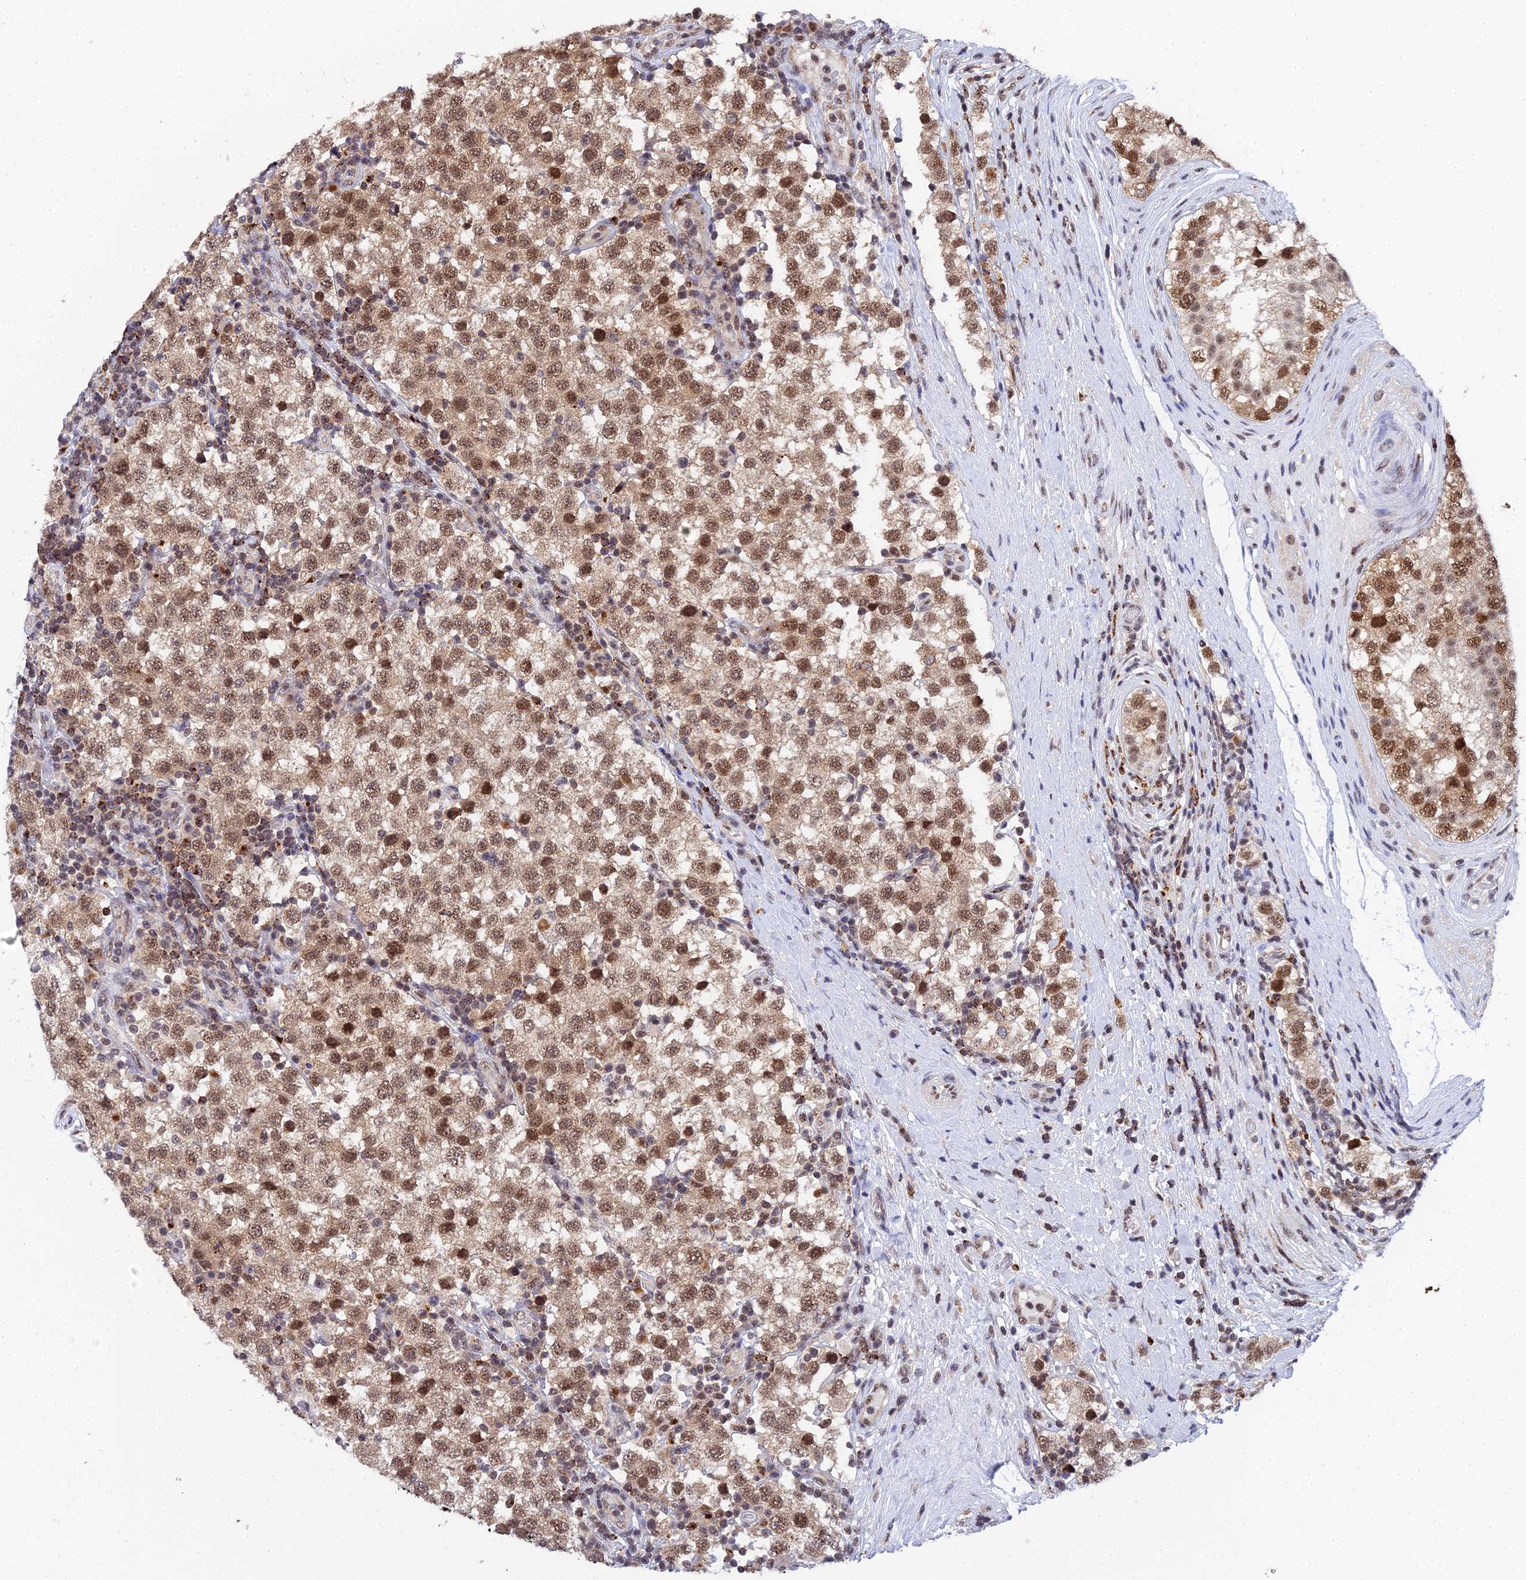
{"staining": {"intensity": "moderate", "quantity": ">75%", "location": "cytoplasmic/membranous,nuclear"}, "tissue": "testis cancer", "cell_type": "Tumor cells", "image_type": "cancer", "snomed": [{"axis": "morphology", "description": "Seminoma, NOS"}, {"axis": "topography", "description": "Testis"}], "caption": "Protein expression analysis of testis cancer reveals moderate cytoplasmic/membranous and nuclear staining in approximately >75% of tumor cells. The staining was performed using DAB (3,3'-diaminobenzidine) to visualize the protein expression in brown, while the nuclei were stained in blue with hematoxylin (Magnification: 20x).", "gene": "MAGOHB", "patient": {"sex": "male", "age": 34}}